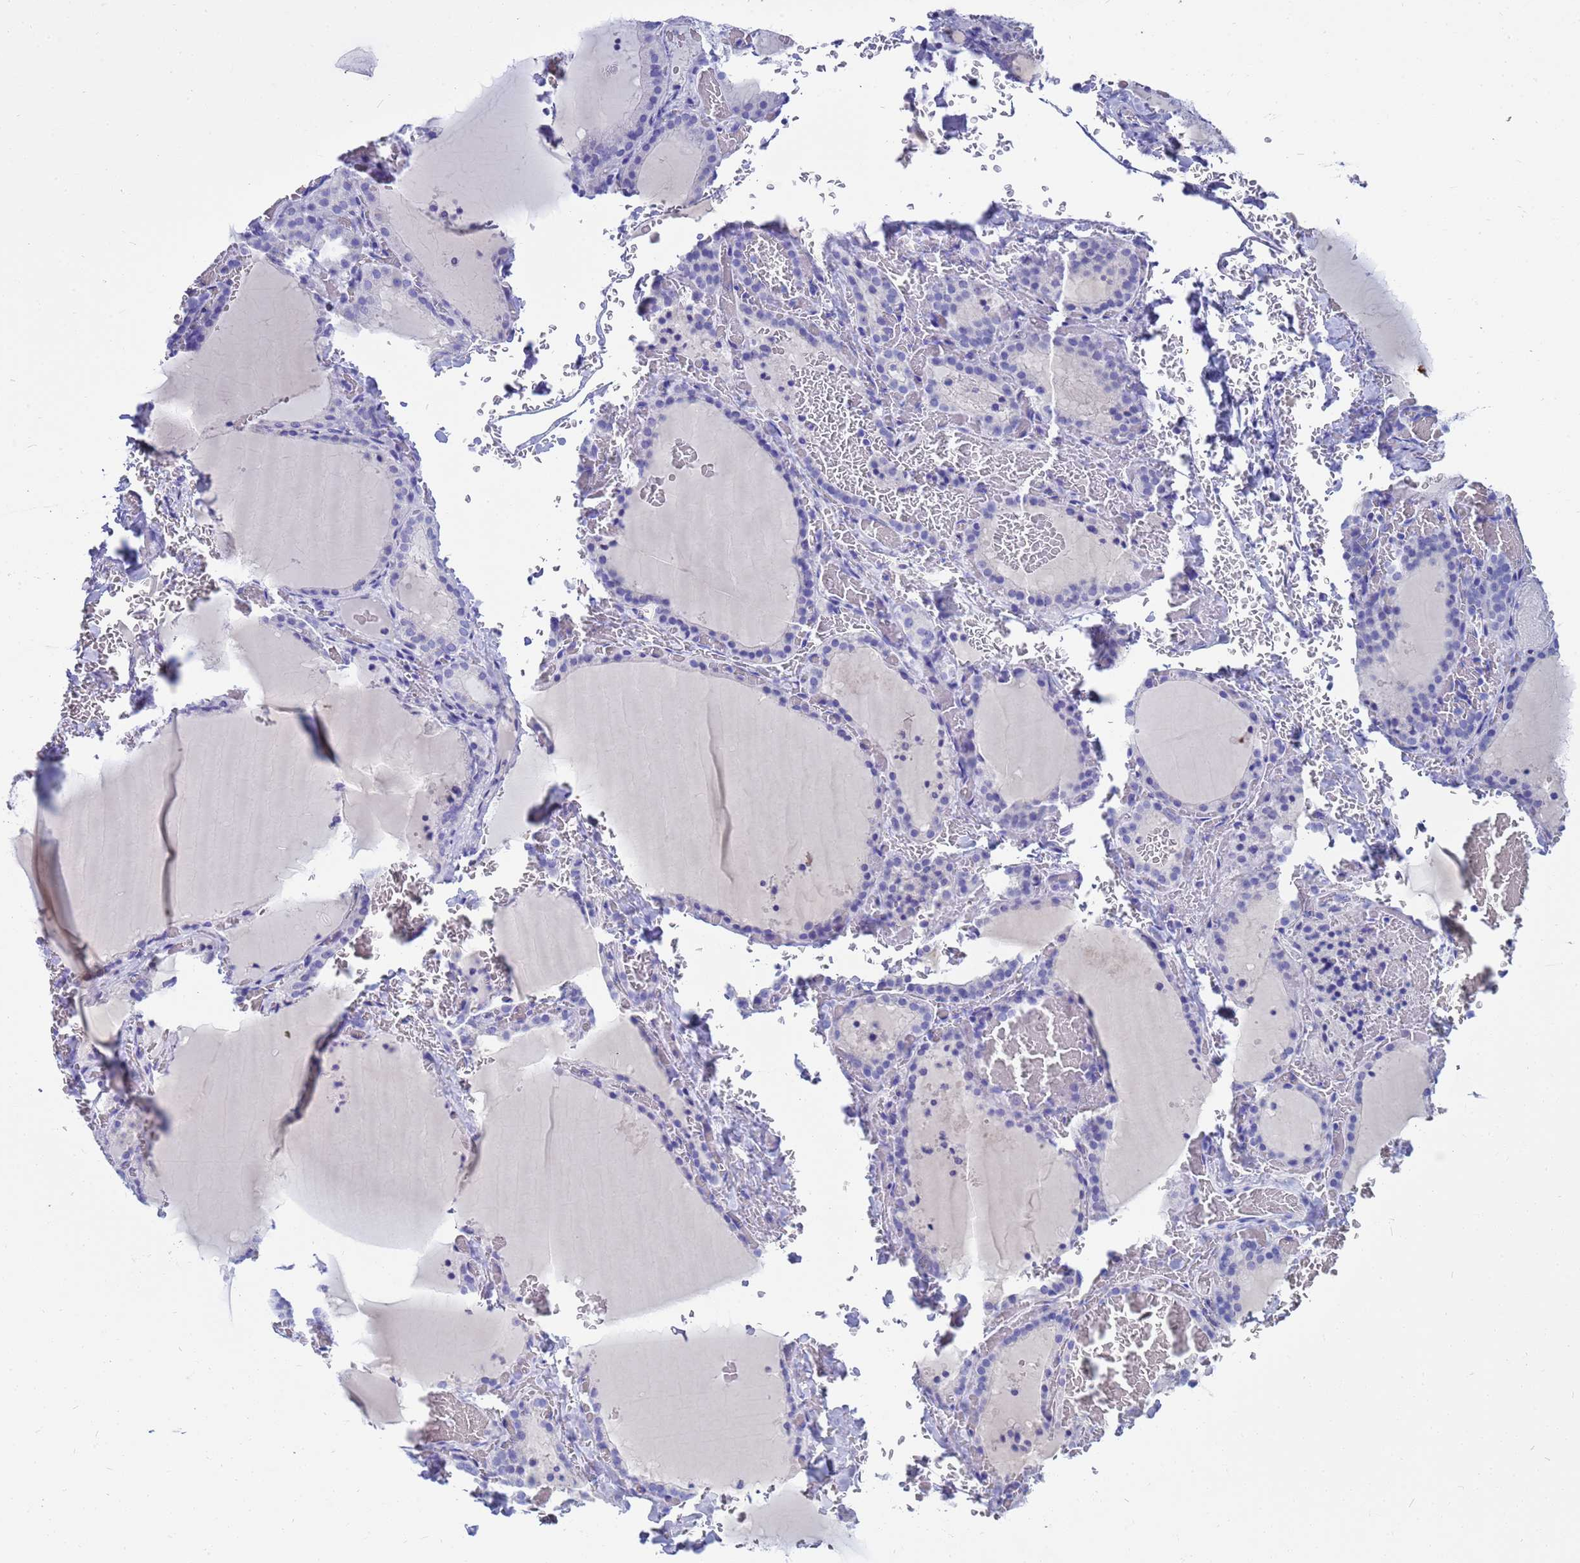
{"staining": {"intensity": "negative", "quantity": "none", "location": "none"}, "tissue": "thyroid gland", "cell_type": "Glandular cells", "image_type": "normal", "snomed": [{"axis": "morphology", "description": "Normal tissue, NOS"}, {"axis": "topography", "description": "Thyroid gland"}], "caption": "Immunohistochemistry (IHC) image of benign human thyroid gland stained for a protein (brown), which displays no staining in glandular cells.", "gene": "SYCN", "patient": {"sex": "female", "age": 39}}